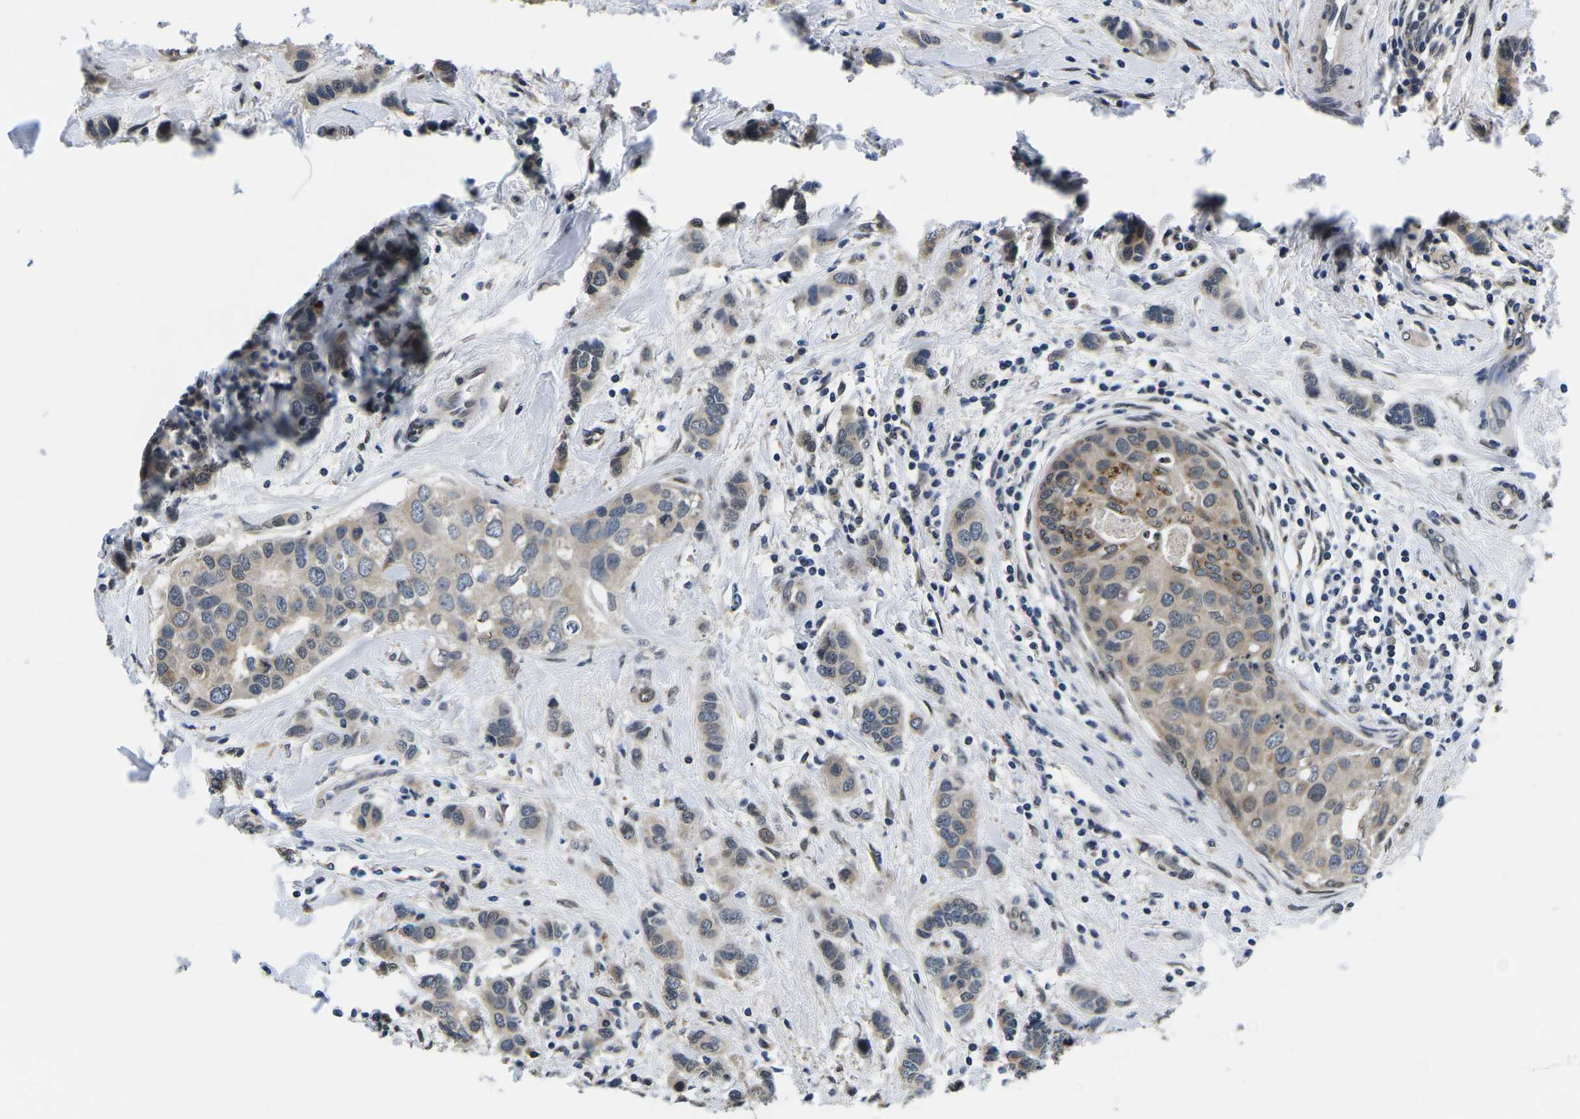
{"staining": {"intensity": "weak", "quantity": "25%-75%", "location": "cytoplasmic/membranous,nuclear"}, "tissue": "breast cancer", "cell_type": "Tumor cells", "image_type": "cancer", "snomed": [{"axis": "morphology", "description": "Duct carcinoma"}, {"axis": "topography", "description": "Breast"}], "caption": "A brown stain highlights weak cytoplasmic/membranous and nuclear staining of a protein in human breast cancer (invasive ductal carcinoma) tumor cells. The protein is shown in brown color, while the nuclei are stained blue.", "gene": "SNX10", "patient": {"sex": "female", "age": 50}}